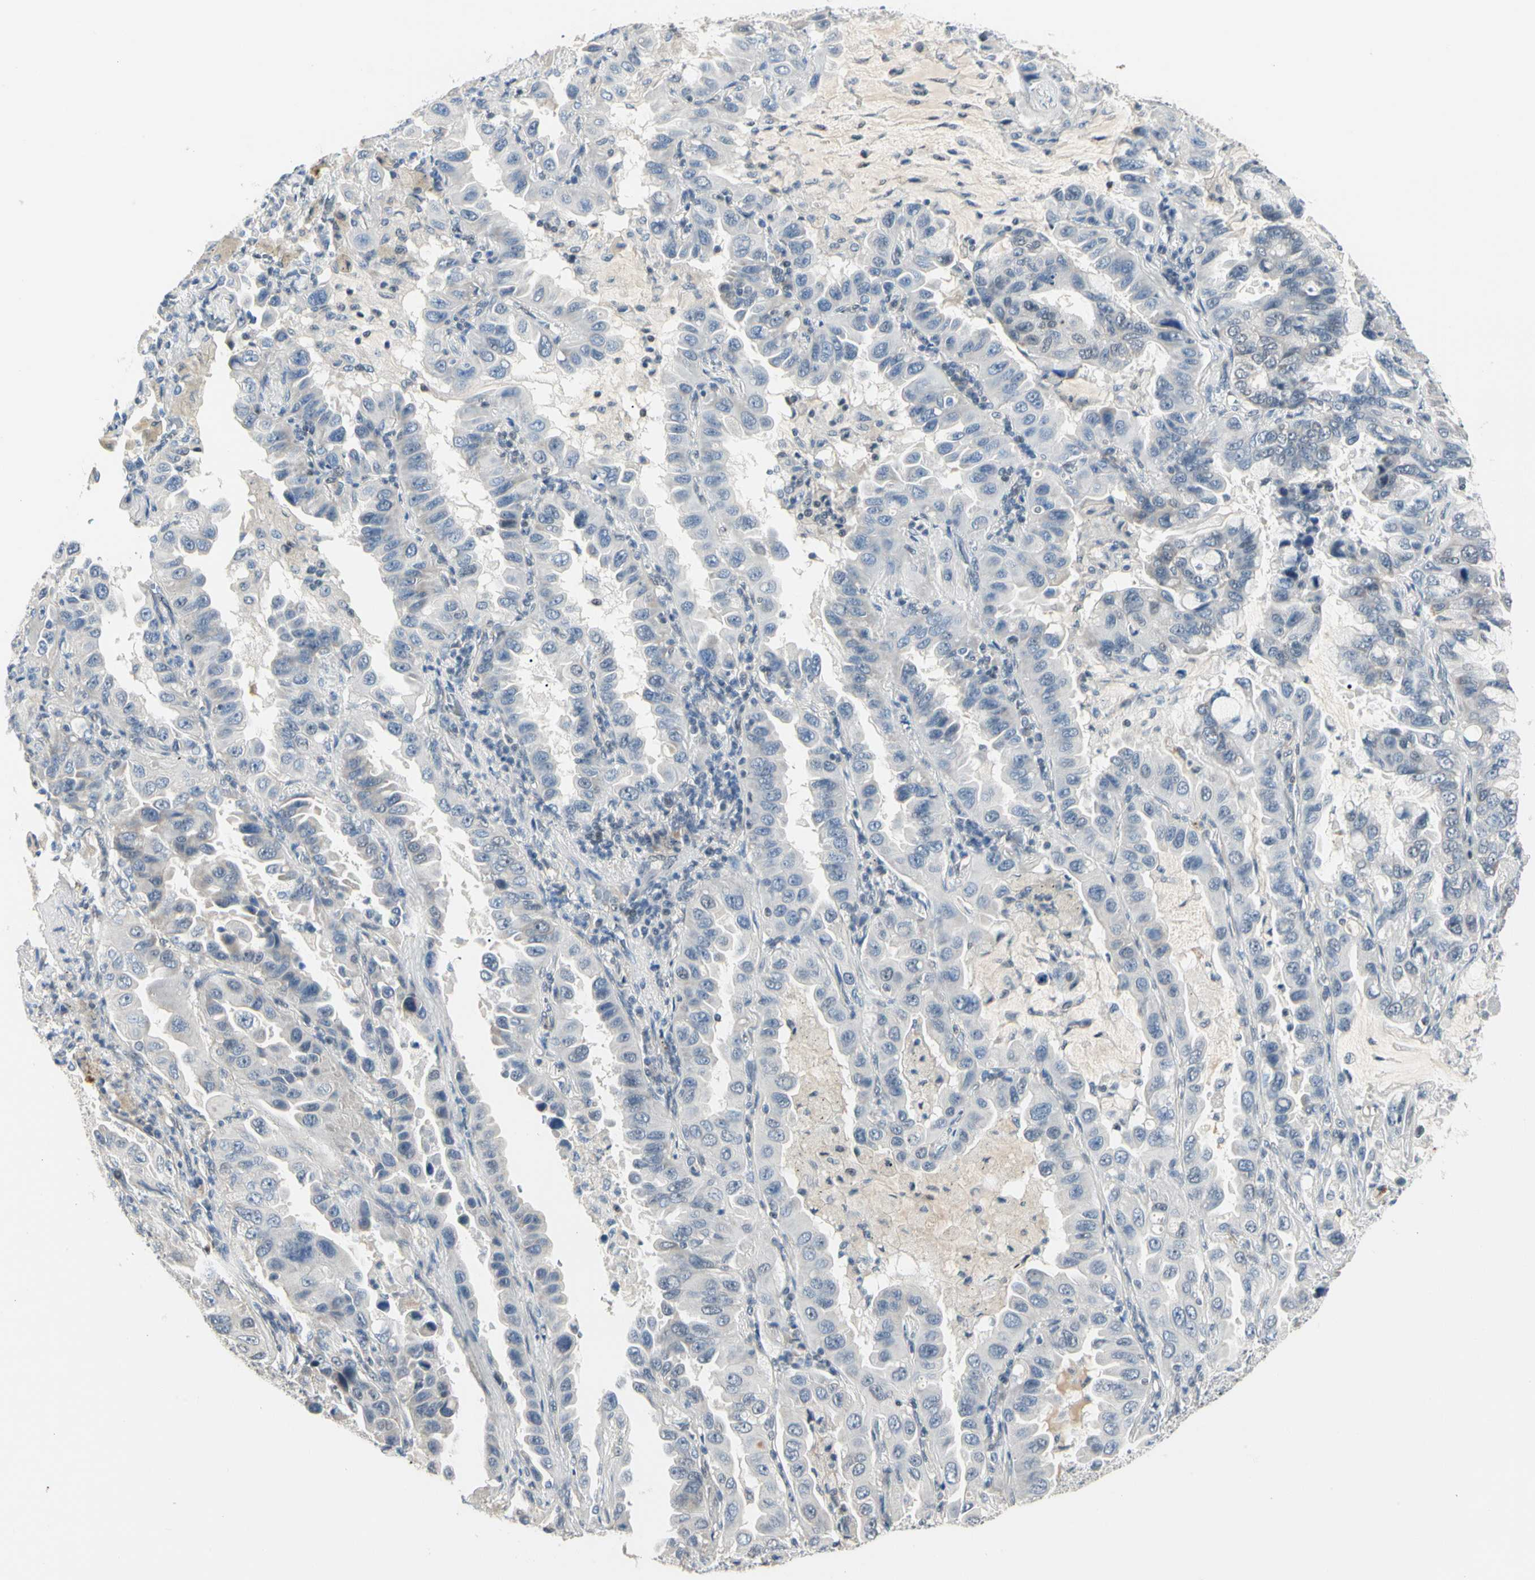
{"staining": {"intensity": "negative", "quantity": "none", "location": "none"}, "tissue": "lung cancer", "cell_type": "Tumor cells", "image_type": "cancer", "snomed": [{"axis": "morphology", "description": "Adenocarcinoma, NOS"}, {"axis": "topography", "description": "Lung"}], "caption": "Tumor cells are negative for brown protein staining in lung cancer.", "gene": "GREM1", "patient": {"sex": "male", "age": 64}}